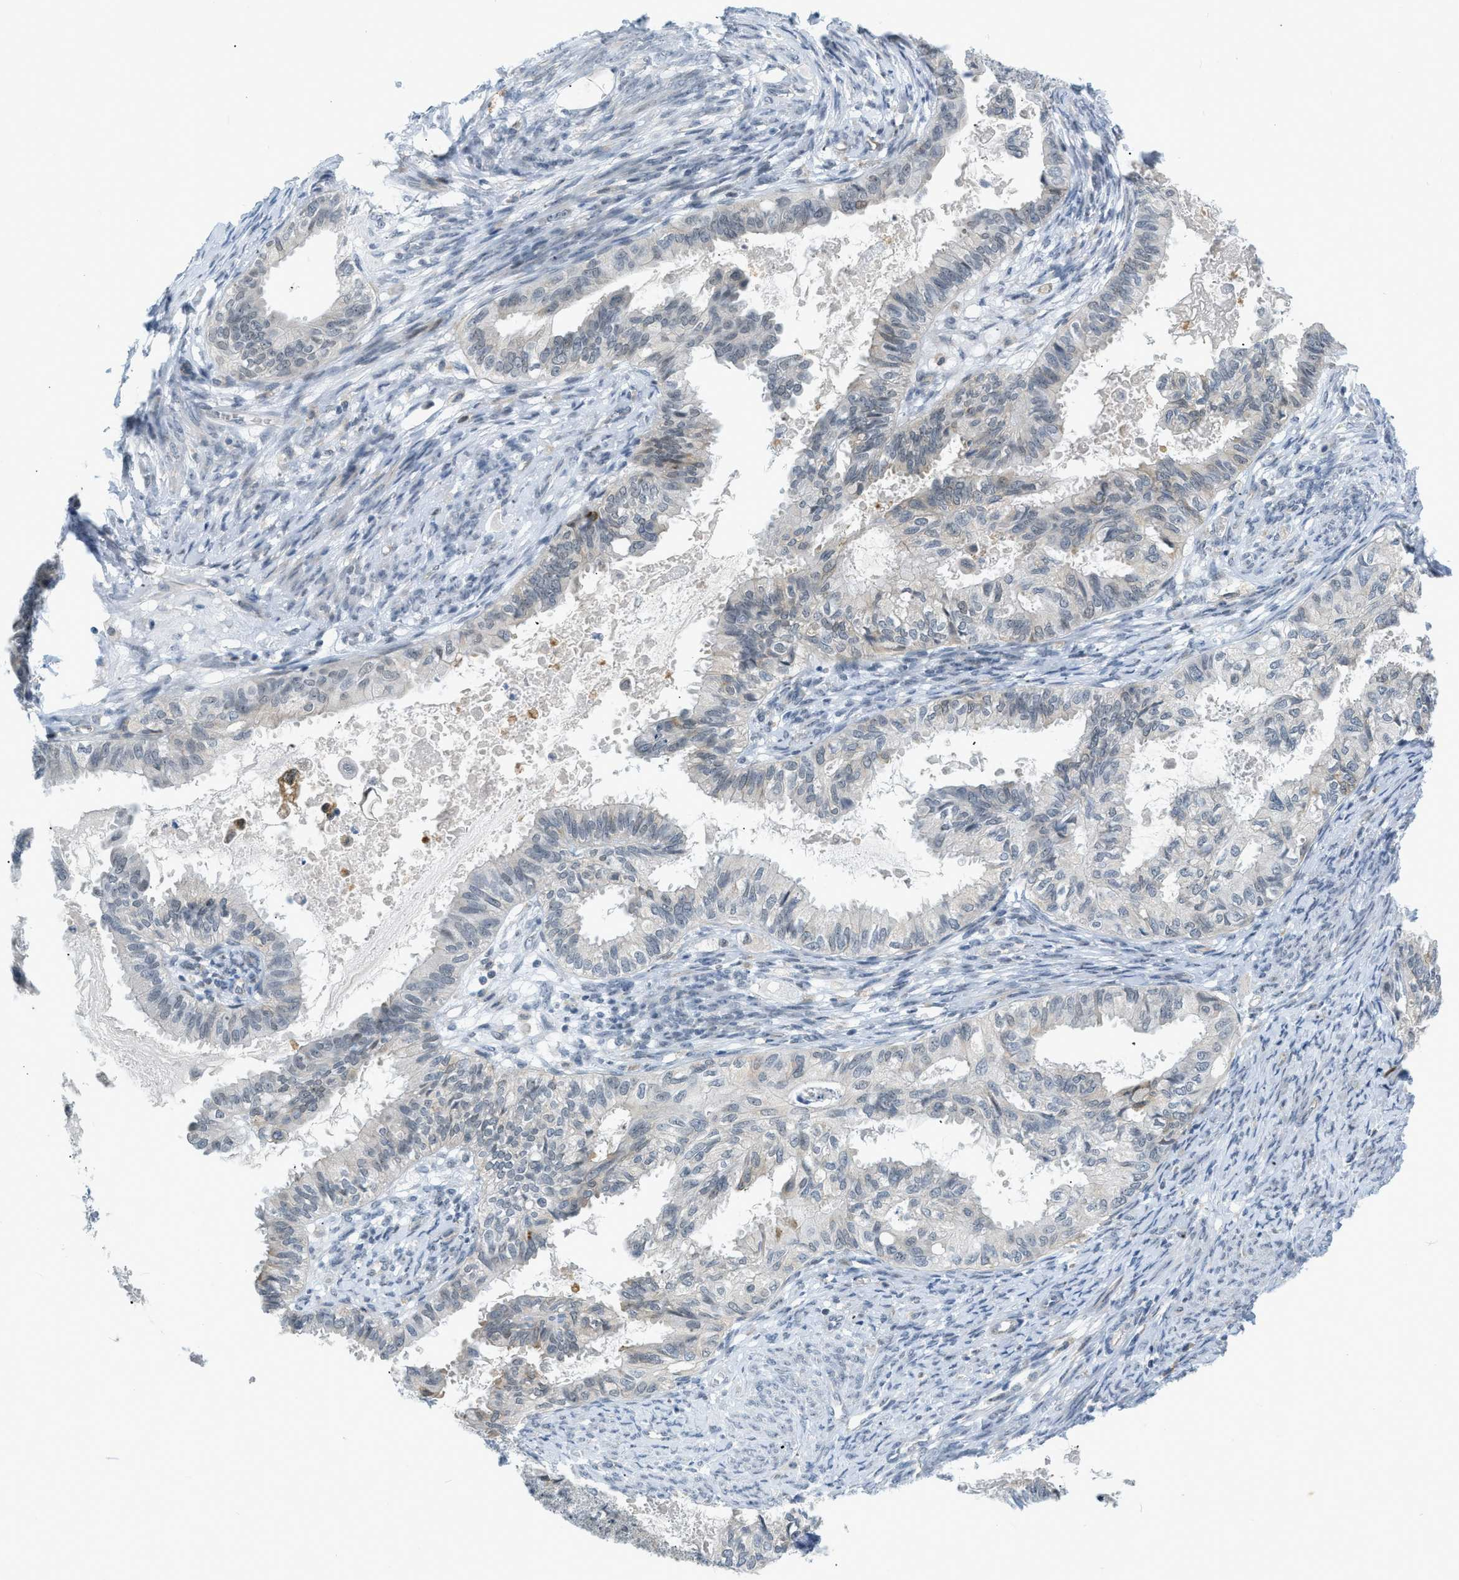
{"staining": {"intensity": "negative", "quantity": "none", "location": "none"}, "tissue": "cervical cancer", "cell_type": "Tumor cells", "image_type": "cancer", "snomed": [{"axis": "morphology", "description": "Normal tissue, NOS"}, {"axis": "morphology", "description": "Adenocarcinoma, NOS"}, {"axis": "topography", "description": "Cervix"}, {"axis": "topography", "description": "Endometrium"}], "caption": "Tumor cells are negative for protein expression in human cervical cancer.", "gene": "ZNF408", "patient": {"sex": "female", "age": 86}}